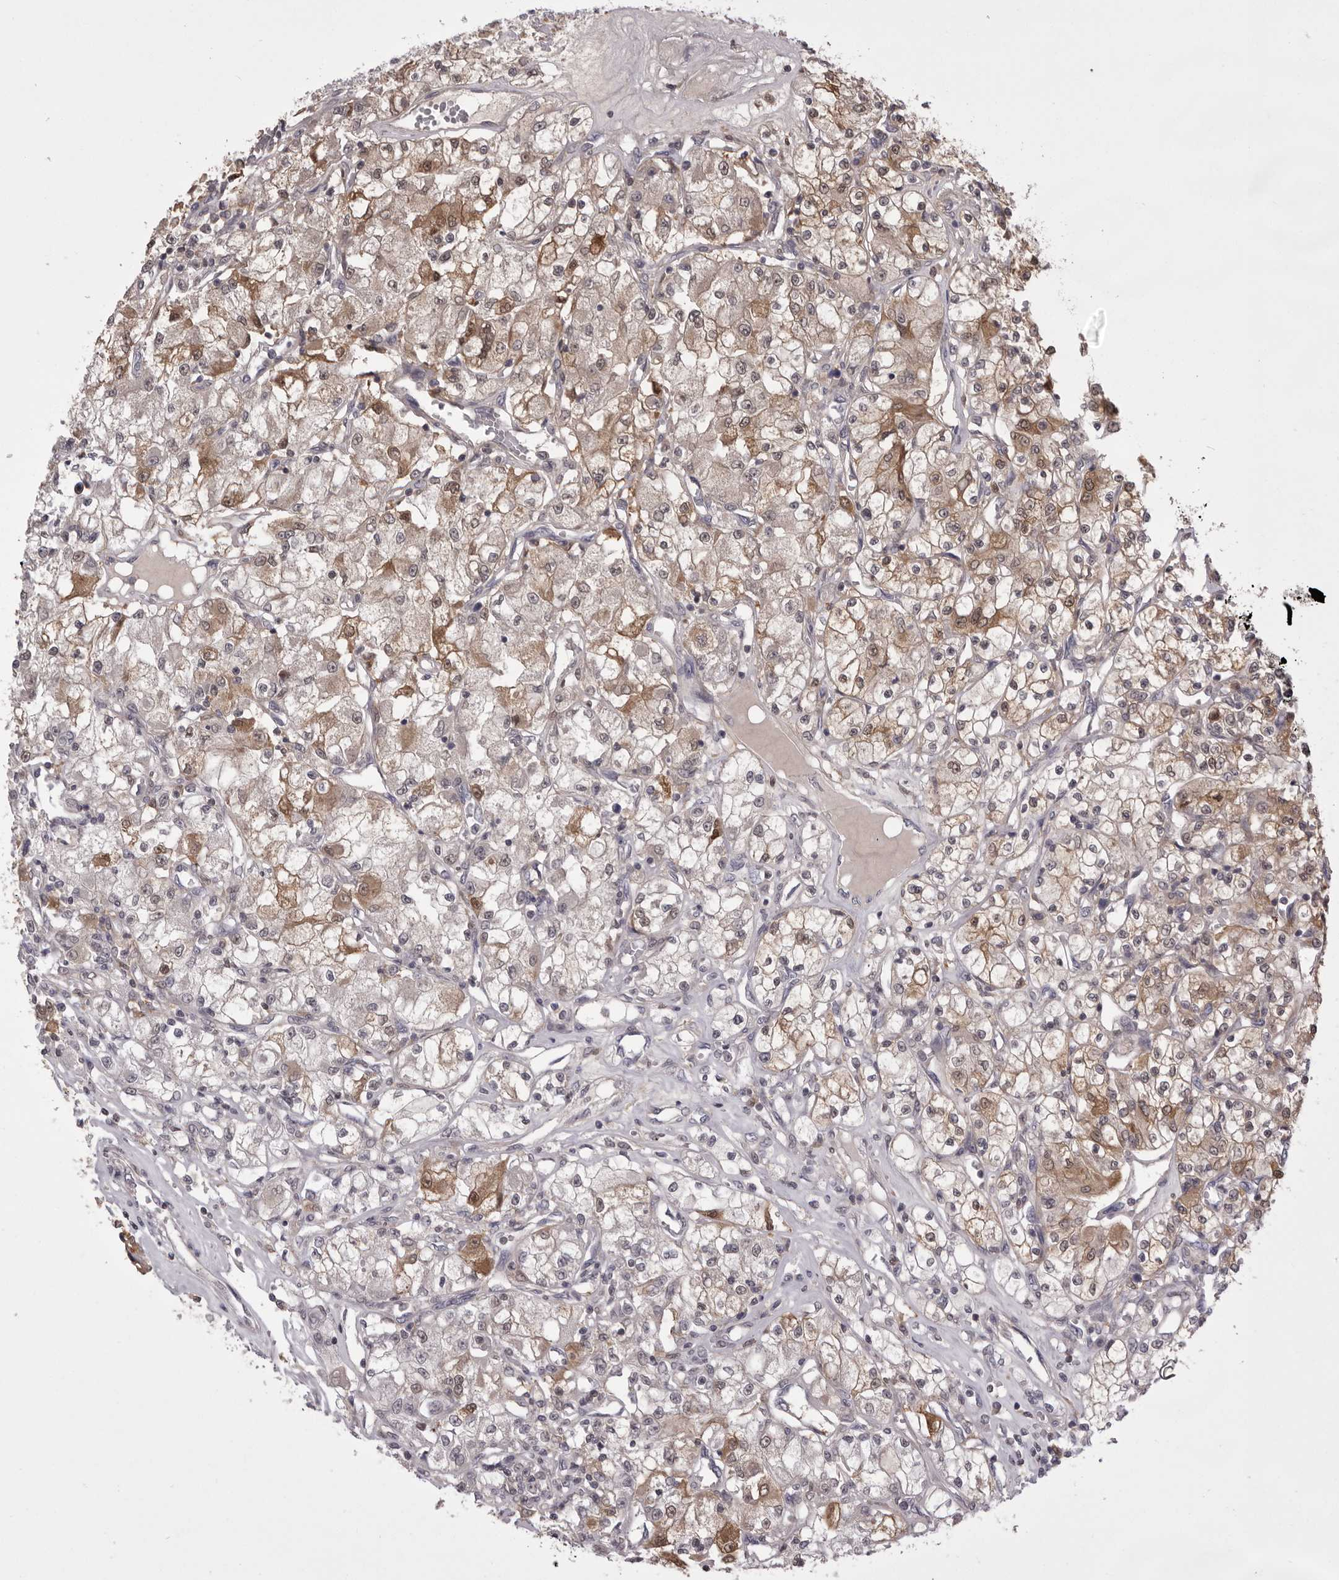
{"staining": {"intensity": "moderate", "quantity": "25%-75%", "location": "cytoplasmic/membranous,nuclear"}, "tissue": "renal cancer", "cell_type": "Tumor cells", "image_type": "cancer", "snomed": [{"axis": "morphology", "description": "Adenocarcinoma, NOS"}, {"axis": "topography", "description": "Kidney"}], "caption": "This histopathology image demonstrates immunohistochemistry staining of human renal cancer (adenocarcinoma), with medium moderate cytoplasmic/membranous and nuclear staining in about 25%-75% of tumor cells.", "gene": "MDH1", "patient": {"sex": "female", "age": 59}}